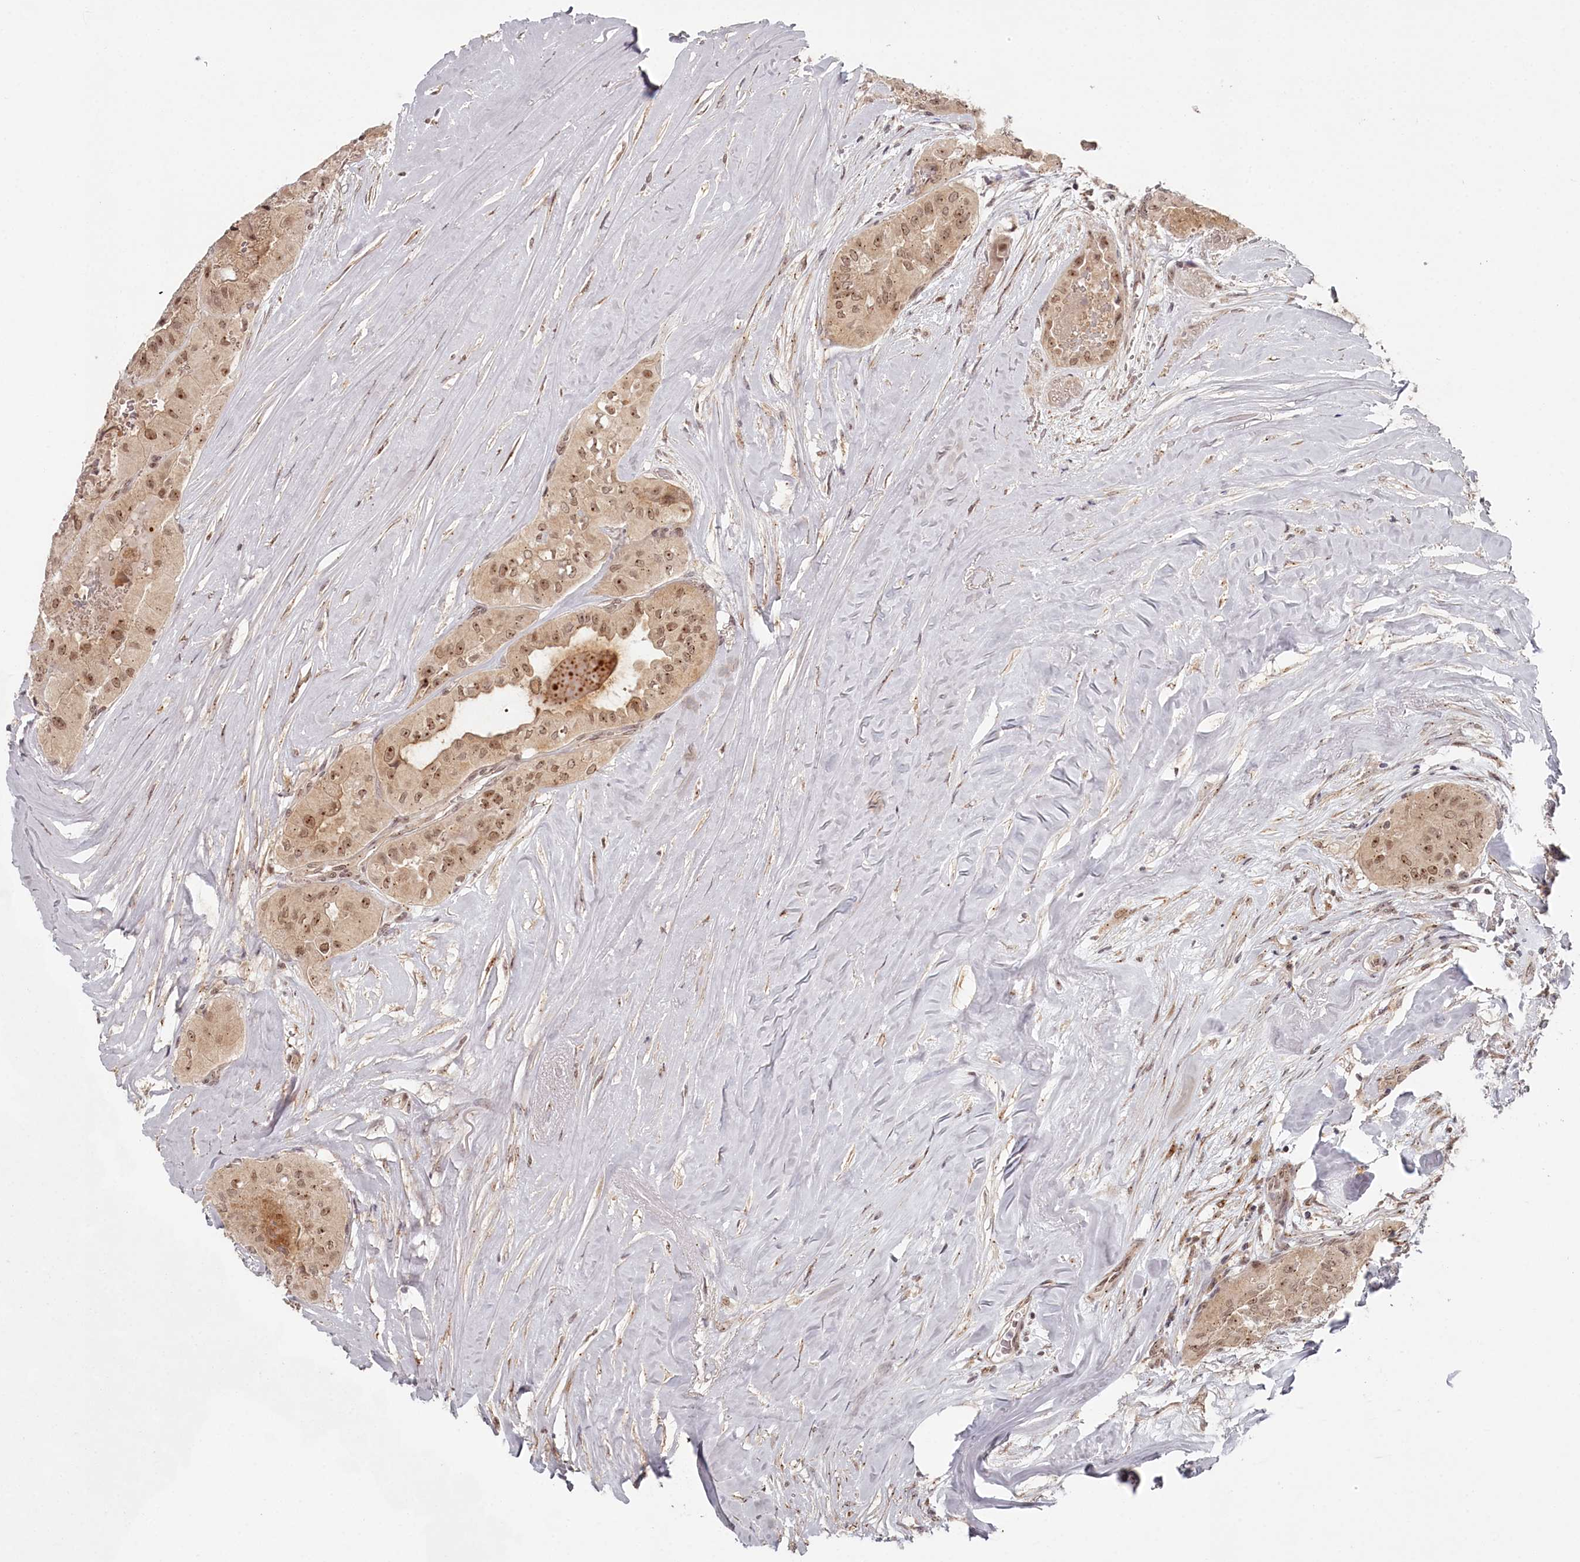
{"staining": {"intensity": "moderate", "quantity": ">75%", "location": "cytoplasmic/membranous,nuclear"}, "tissue": "thyroid cancer", "cell_type": "Tumor cells", "image_type": "cancer", "snomed": [{"axis": "morphology", "description": "Papillary adenocarcinoma, NOS"}, {"axis": "topography", "description": "Thyroid gland"}], "caption": "Thyroid papillary adenocarcinoma was stained to show a protein in brown. There is medium levels of moderate cytoplasmic/membranous and nuclear positivity in approximately >75% of tumor cells.", "gene": "EXOSC1", "patient": {"sex": "female", "age": 59}}